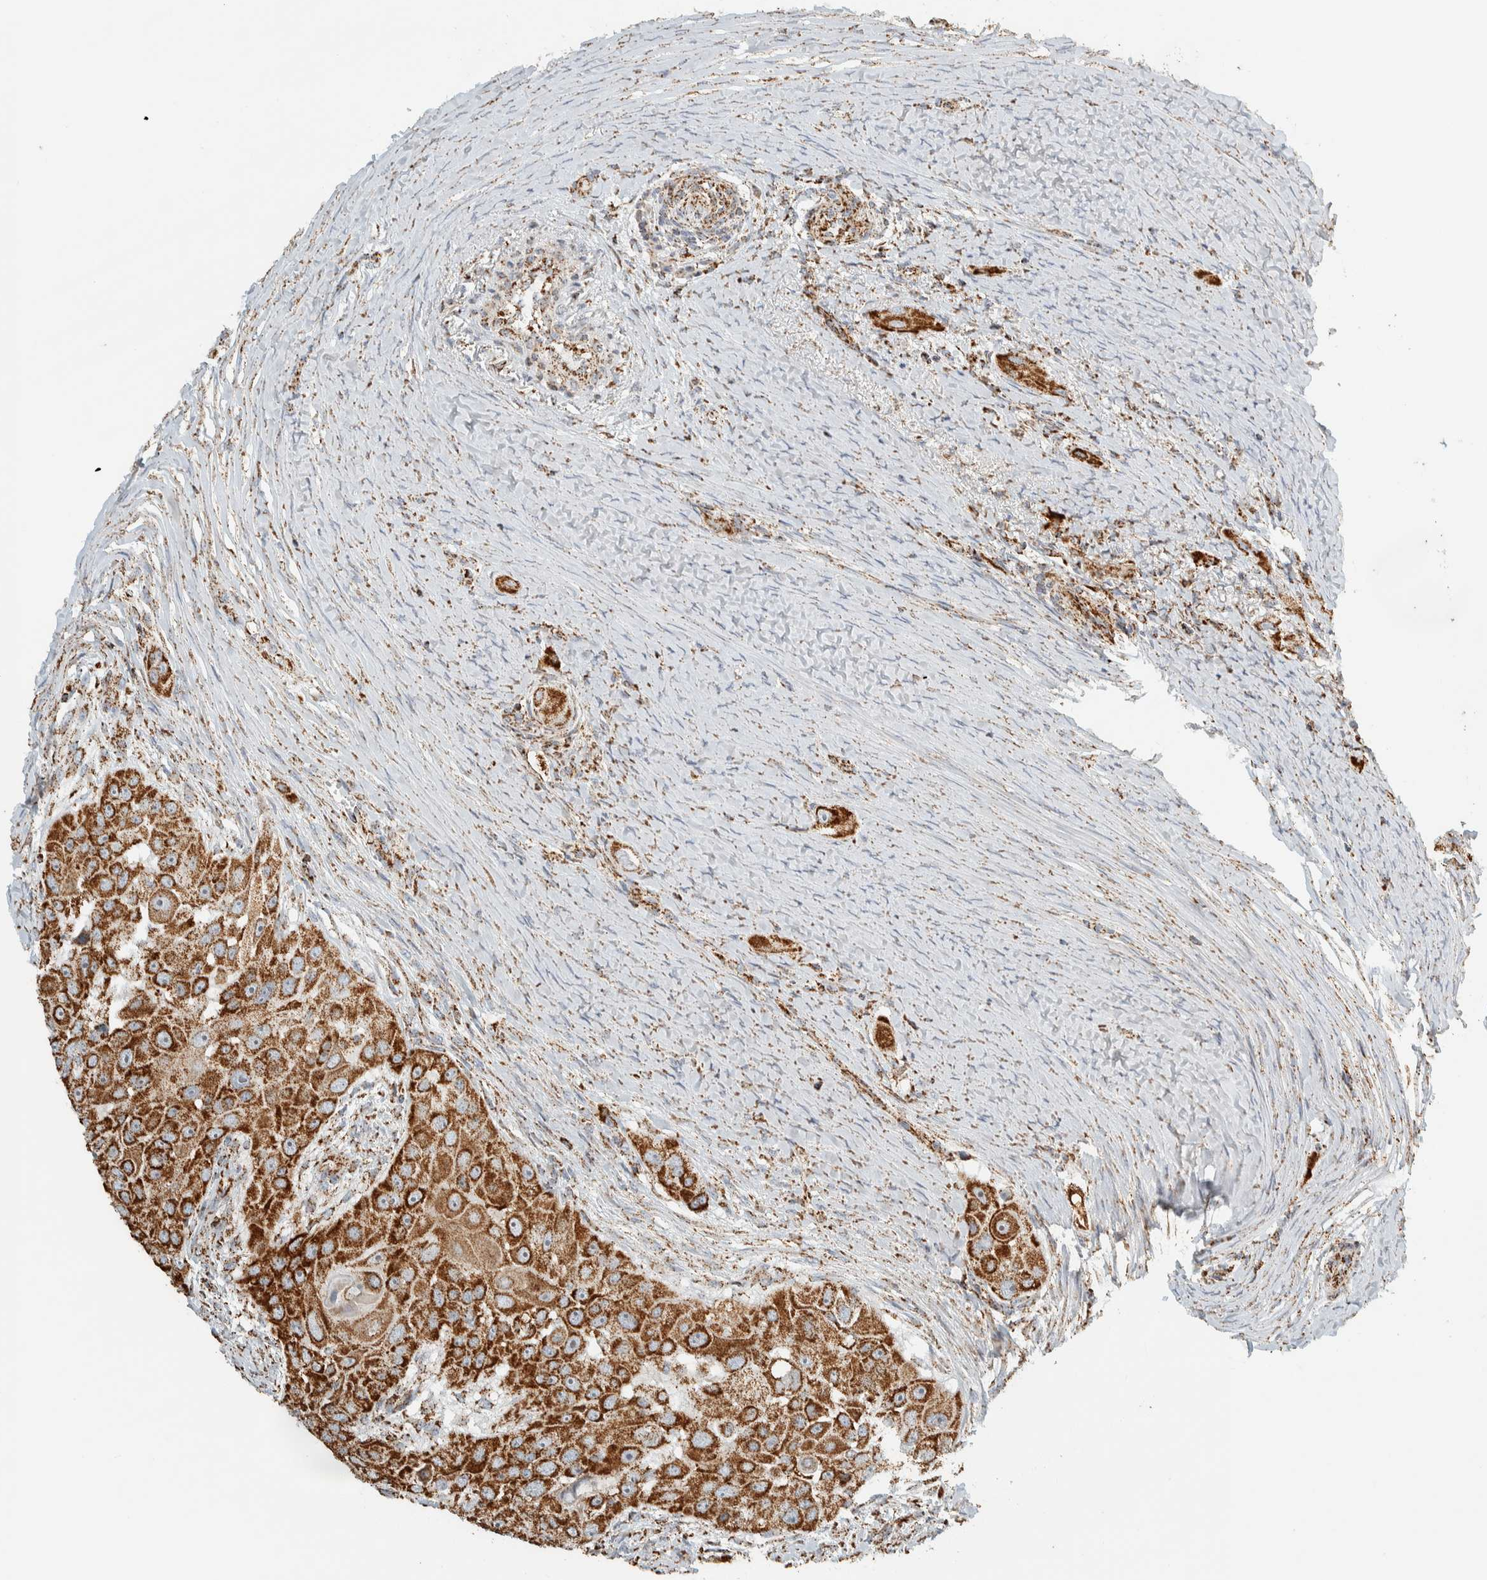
{"staining": {"intensity": "strong", "quantity": ">75%", "location": "cytoplasmic/membranous"}, "tissue": "head and neck cancer", "cell_type": "Tumor cells", "image_type": "cancer", "snomed": [{"axis": "morphology", "description": "Normal tissue, NOS"}, {"axis": "morphology", "description": "Squamous cell carcinoma, NOS"}, {"axis": "topography", "description": "Skeletal muscle"}, {"axis": "topography", "description": "Head-Neck"}], "caption": "Squamous cell carcinoma (head and neck) stained for a protein (brown) reveals strong cytoplasmic/membranous positive expression in about >75% of tumor cells.", "gene": "ZNF454", "patient": {"sex": "male", "age": 51}}